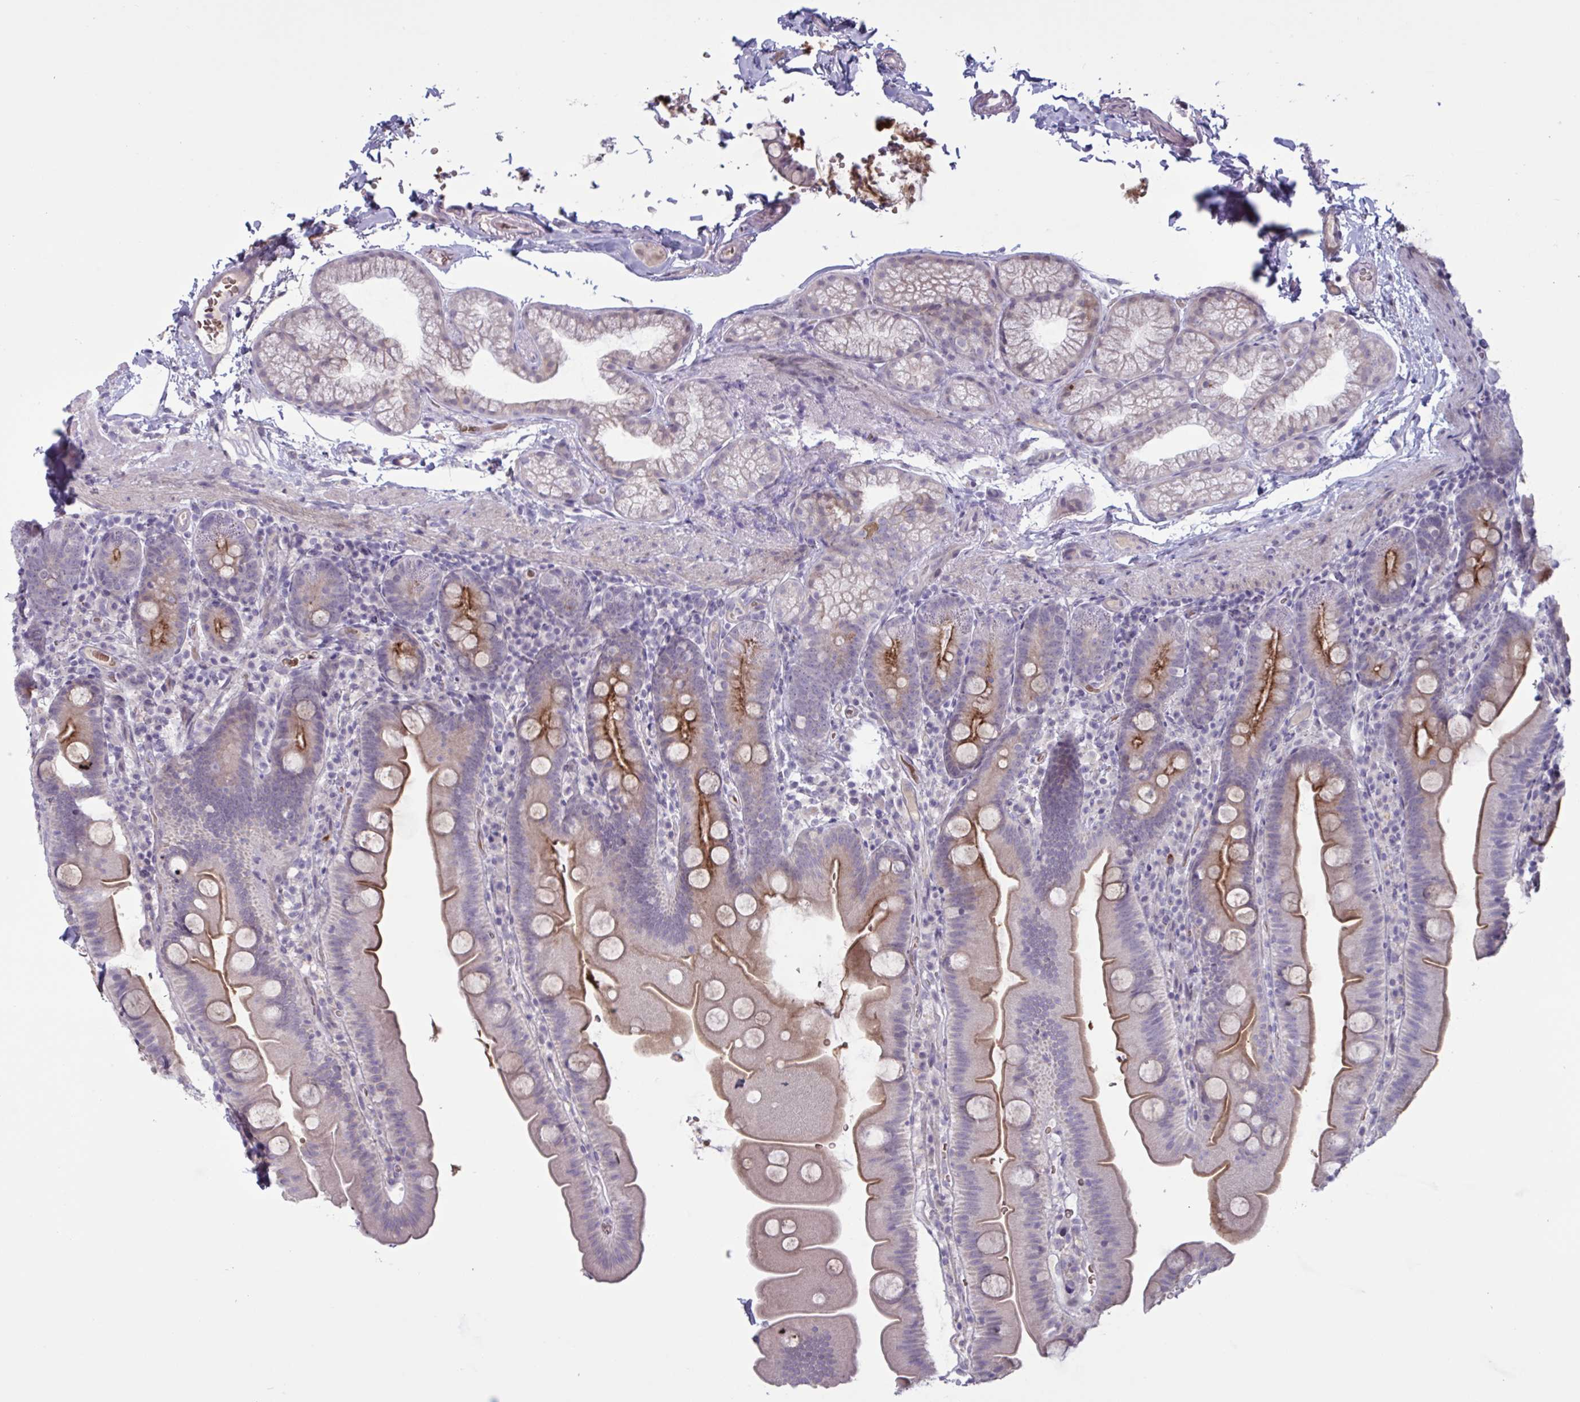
{"staining": {"intensity": "moderate", "quantity": "25%-75%", "location": "cytoplasmic/membranous"}, "tissue": "small intestine", "cell_type": "Glandular cells", "image_type": "normal", "snomed": [{"axis": "morphology", "description": "Normal tissue, NOS"}, {"axis": "topography", "description": "Small intestine"}], "caption": "An immunohistochemistry (IHC) micrograph of unremarkable tissue is shown. Protein staining in brown highlights moderate cytoplasmic/membranous positivity in small intestine within glandular cells.", "gene": "ENSG00000281613", "patient": {"sex": "female", "age": 68}}